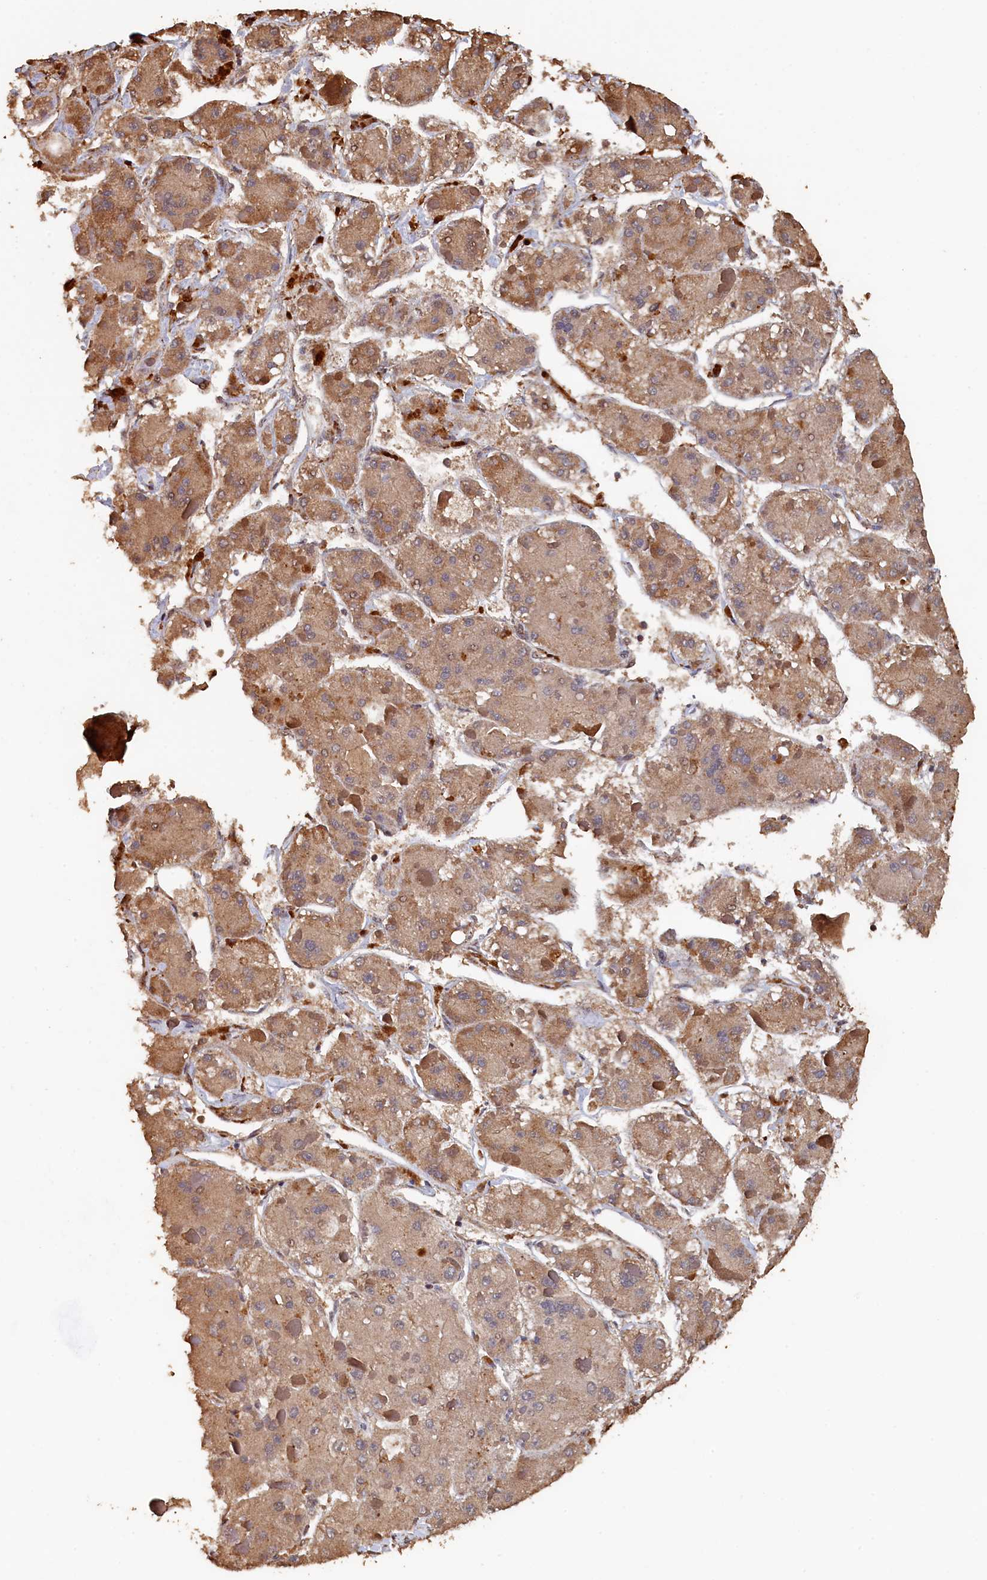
{"staining": {"intensity": "weak", "quantity": ">75%", "location": "cytoplasmic/membranous"}, "tissue": "liver cancer", "cell_type": "Tumor cells", "image_type": "cancer", "snomed": [{"axis": "morphology", "description": "Carcinoma, Hepatocellular, NOS"}, {"axis": "topography", "description": "Liver"}], "caption": "This is an image of immunohistochemistry (IHC) staining of hepatocellular carcinoma (liver), which shows weak staining in the cytoplasmic/membranous of tumor cells.", "gene": "PIGN", "patient": {"sex": "female", "age": 73}}